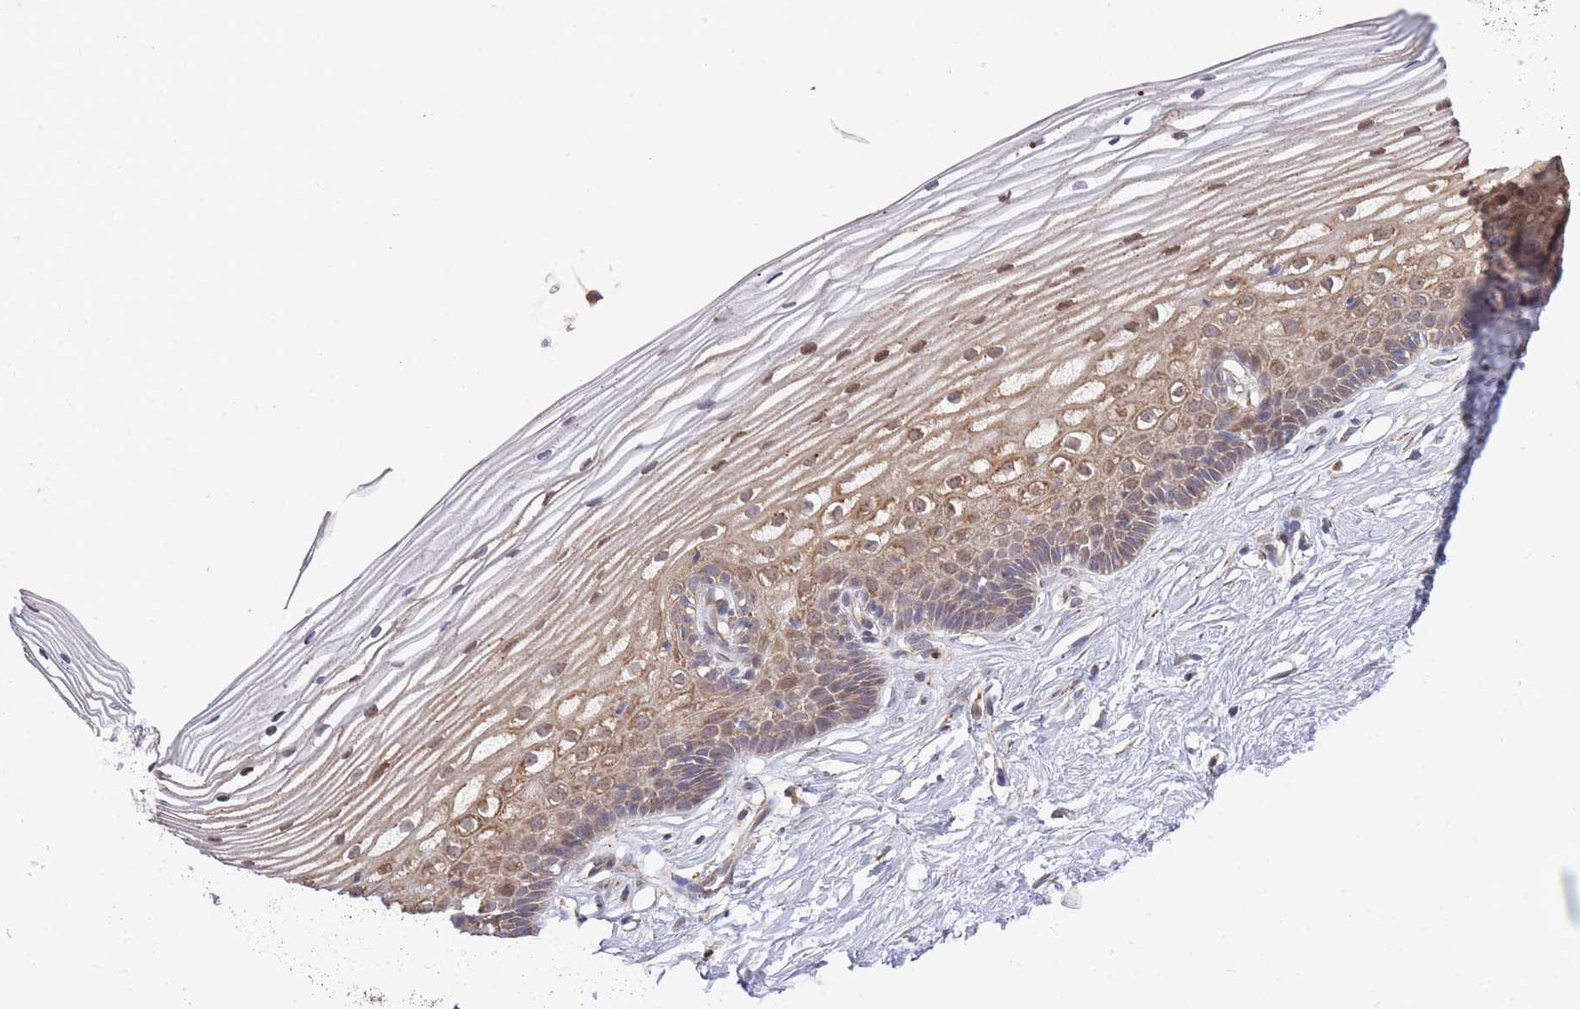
{"staining": {"intensity": "moderate", "quantity": ">75%", "location": "cytoplasmic/membranous"}, "tissue": "cervix", "cell_type": "Glandular cells", "image_type": "normal", "snomed": [{"axis": "morphology", "description": "Normal tissue, NOS"}, {"axis": "topography", "description": "Cervix"}], "caption": "Cervix was stained to show a protein in brown. There is medium levels of moderate cytoplasmic/membranous expression in about >75% of glandular cells. Nuclei are stained in blue.", "gene": "TRIM26", "patient": {"sex": "female", "age": 40}}